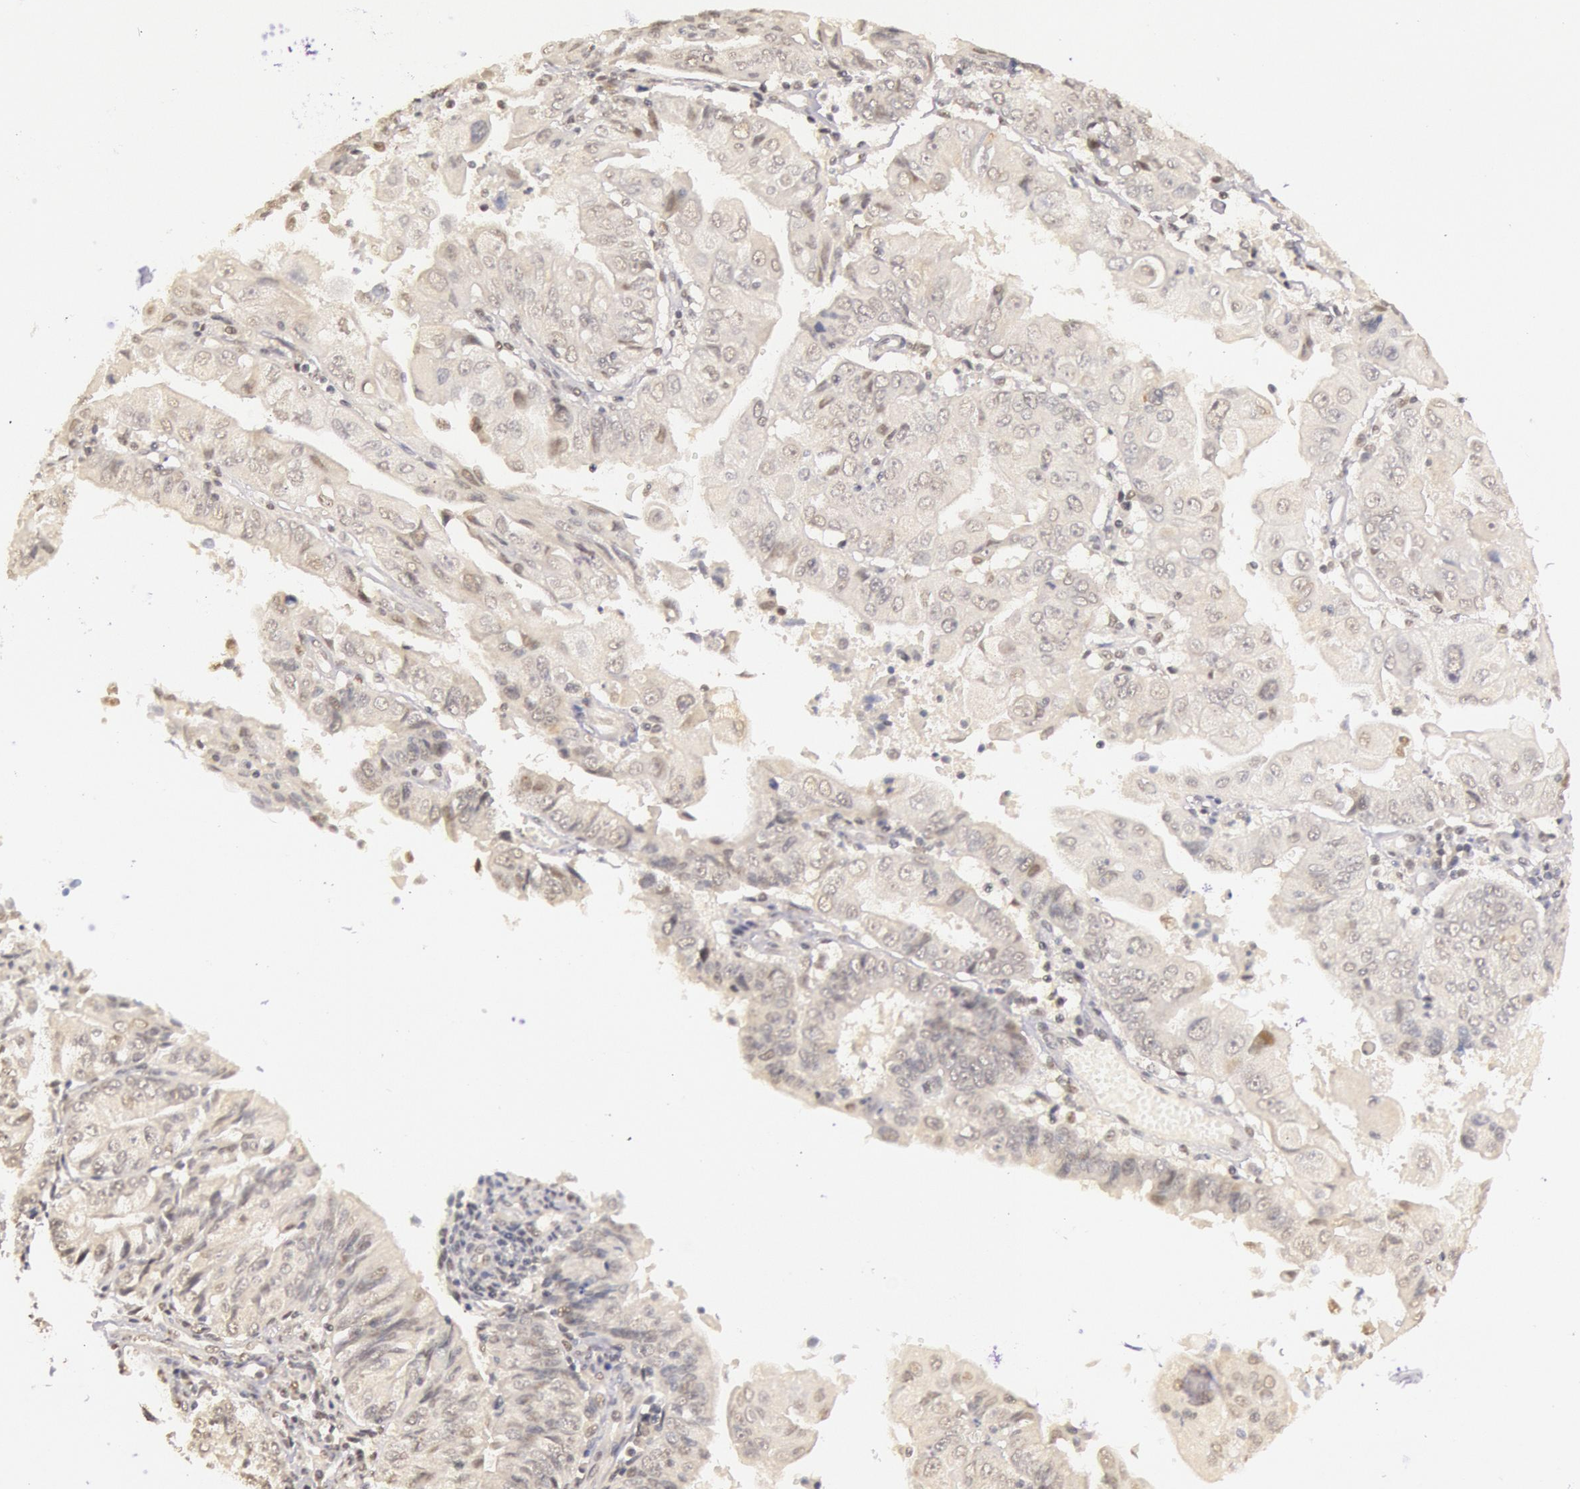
{"staining": {"intensity": "weak", "quantity": "25%-75%", "location": "cytoplasmic/membranous"}, "tissue": "endometrial cancer", "cell_type": "Tumor cells", "image_type": "cancer", "snomed": [{"axis": "morphology", "description": "Adenocarcinoma, NOS"}, {"axis": "topography", "description": "Endometrium"}], "caption": "Immunohistochemistry image of neoplastic tissue: adenocarcinoma (endometrial) stained using immunohistochemistry (IHC) displays low levels of weak protein expression localized specifically in the cytoplasmic/membranous of tumor cells, appearing as a cytoplasmic/membranous brown color.", "gene": "RTL10", "patient": {"sex": "female", "age": 75}}